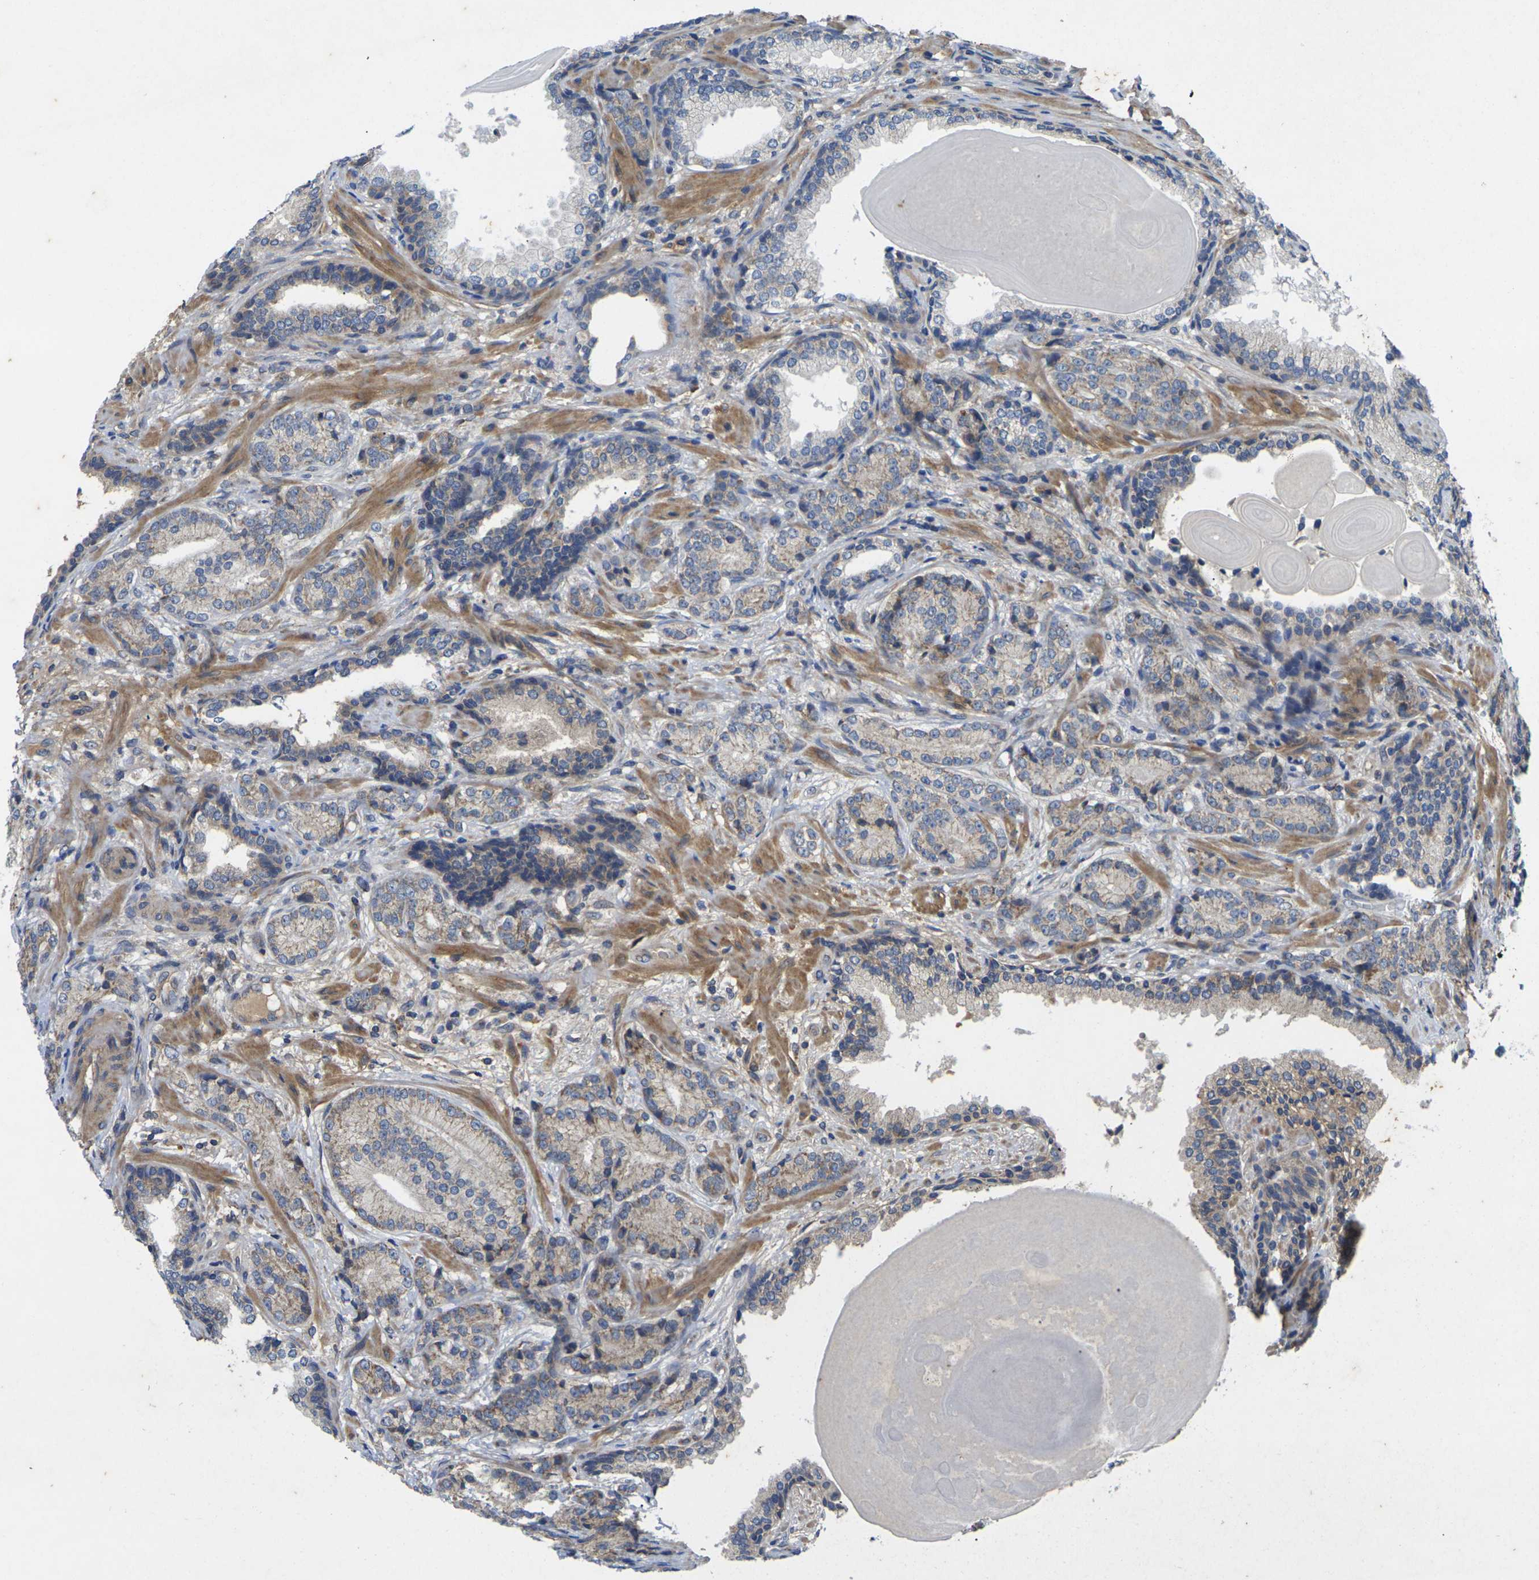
{"staining": {"intensity": "weak", "quantity": "25%-75%", "location": "cytoplasmic/membranous"}, "tissue": "prostate cancer", "cell_type": "Tumor cells", "image_type": "cancer", "snomed": [{"axis": "morphology", "description": "Adenocarcinoma, High grade"}, {"axis": "topography", "description": "Prostate"}], "caption": "IHC of prostate cancer (high-grade adenocarcinoma) shows low levels of weak cytoplasmic/membranous positivity in about 25%-75% of tumor cells.", "gene": "KIF1B", "patient": {"sex": "male", "age": 61}}